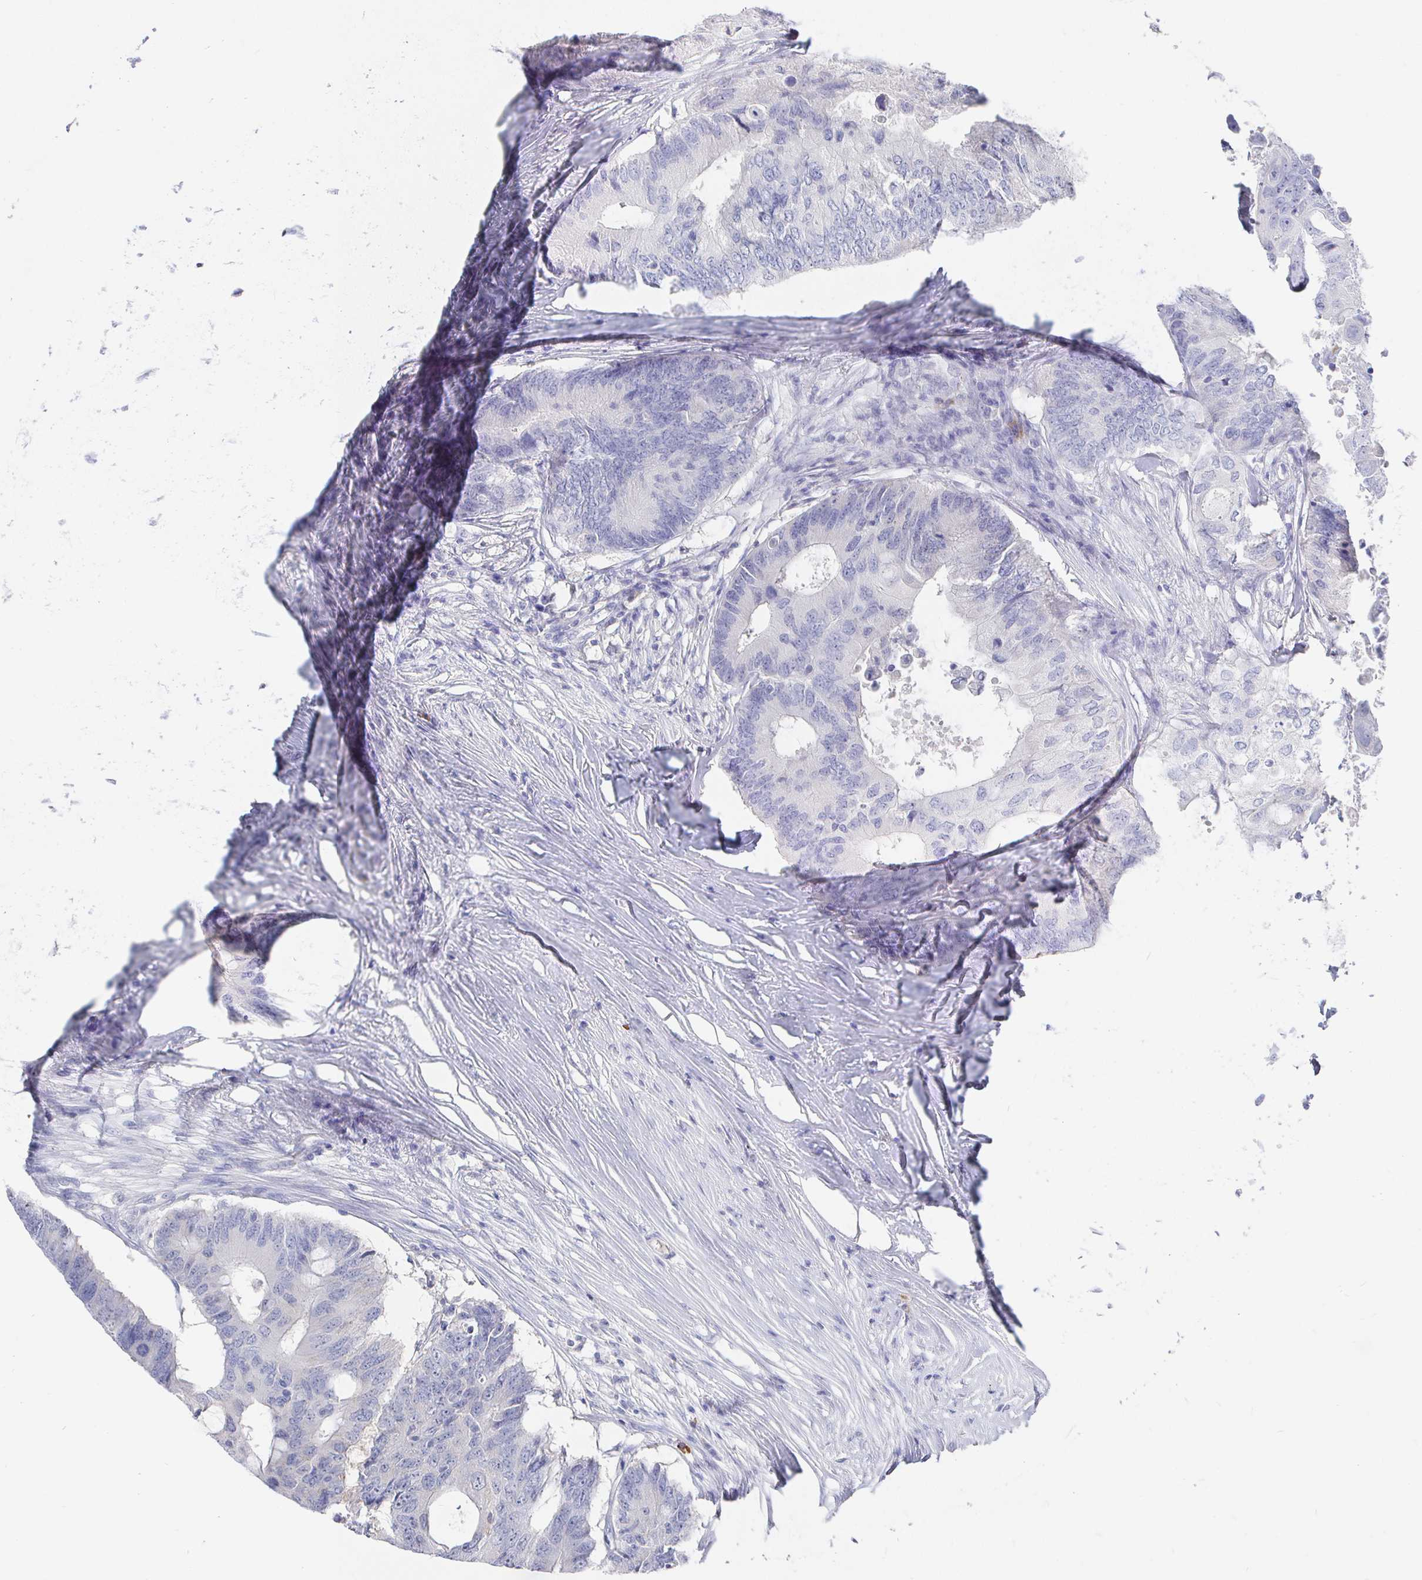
{"staining": {"intensity": "negative", "quantity": "none", "location": "none"}, "tissue": "colorectal cancer", "cell_type": "Tumor cells", "image_type": "cancer", "snomed": [{"axis": "morphology", "description": "Adenocarcinoma, NOS"}, {"axis": "topography", "description": "Colon"}], "caption": "Immunohistochemistry (IHC) histopathology image of human colorectal cancer (adenocarcinoma) stained for a protein (brown), which demonstrates no staining in tumor cells. (DAB (3,3'-diaminobenzidine) IHC visualized using brightfield microscopy, high magnification).", "gene": "LRRC23", "patient": {"sex": "male", "age": 71}}